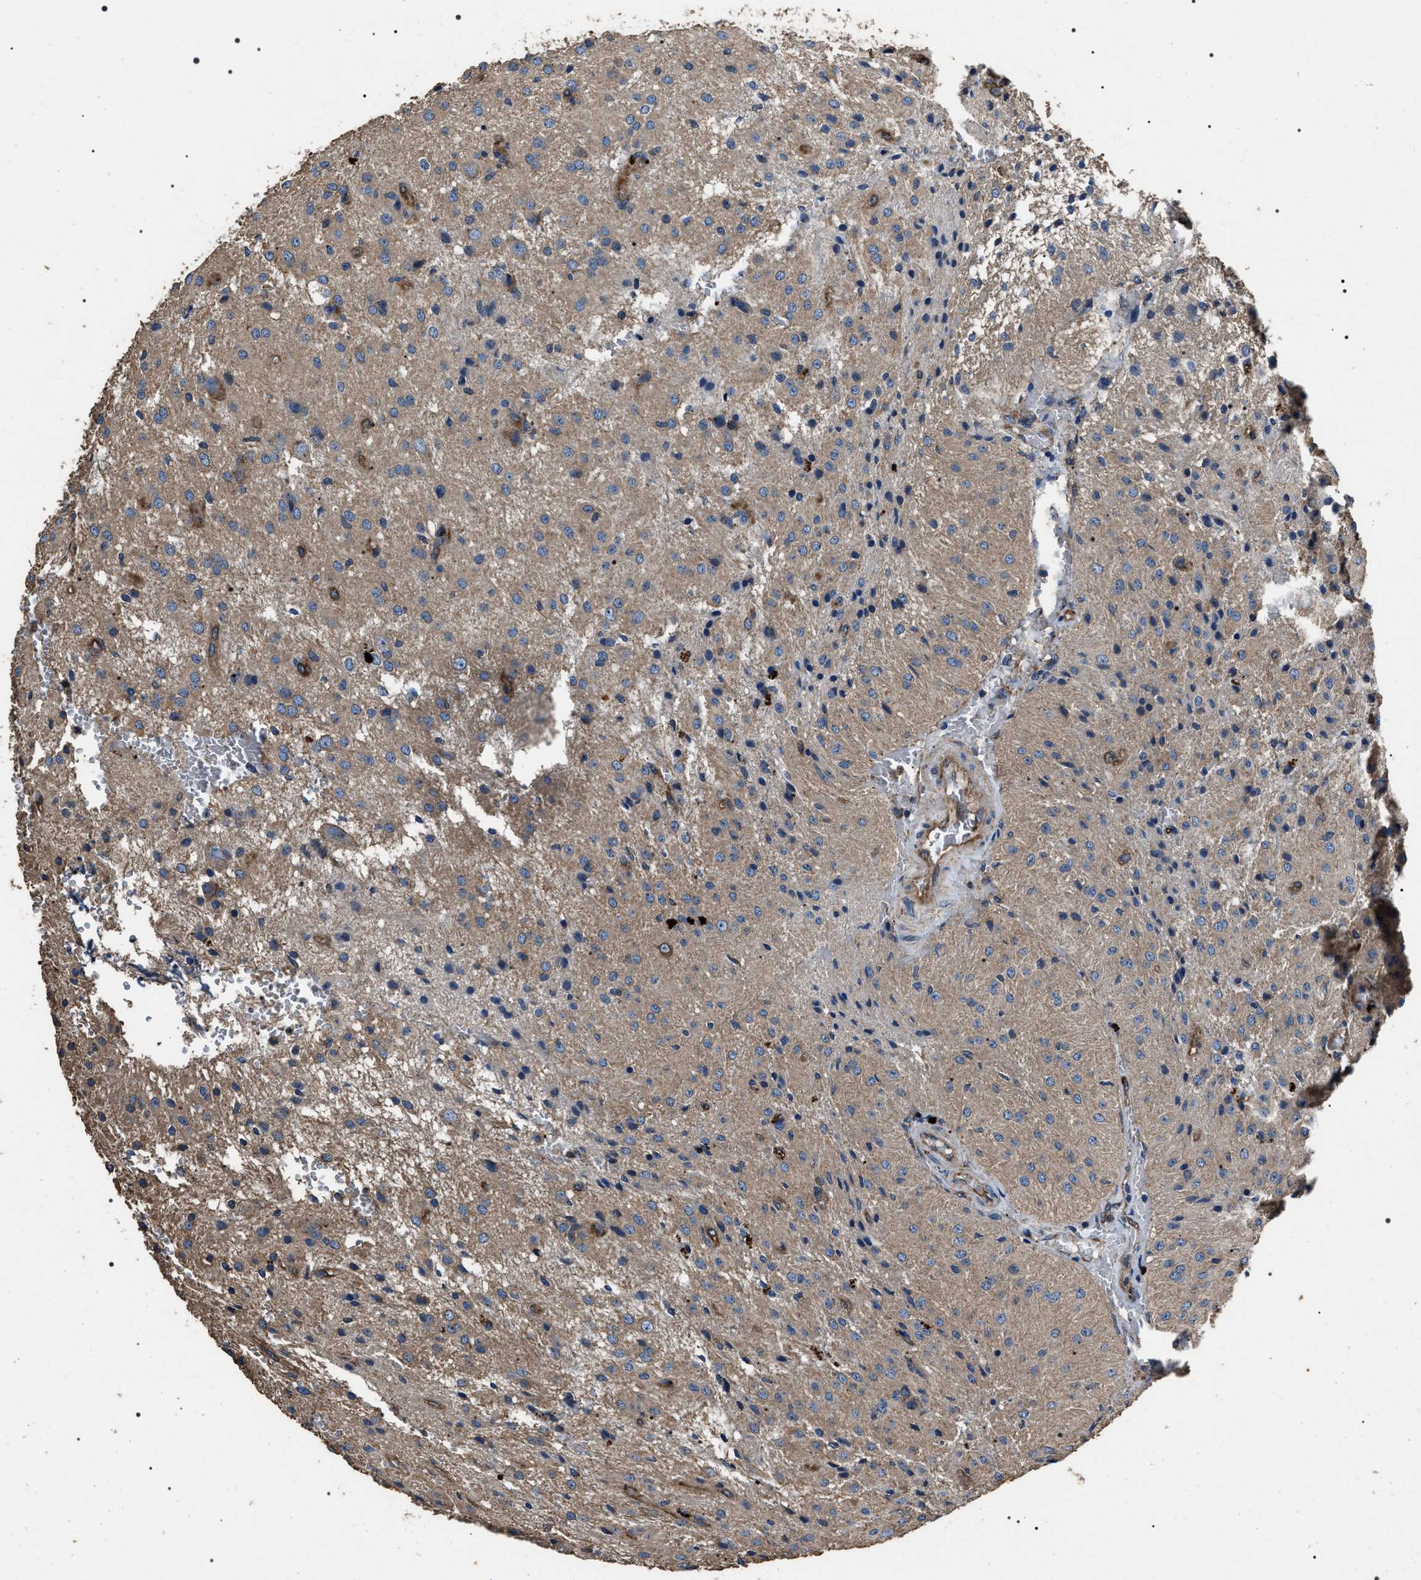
{"staining": {"intensity": "weak", "quantity": "25%-75%", "location": "cytoplasmic/membranous"}, "tissue": "glioma", "cell_type": "Tumor cells", "image_type": "cancer", "snomed": [{"axis": "morphology", "description": "Glioma, malignant, High grade"}, {"axis": "topography", "description": "Brain"}], "caption": "Protein analysis of malignant high-grade glioma tissue reveals weak cytoplasmic/membranous positivity in approximately 25%-75% of tumor cells. (Brightfield microscopy of DAB IHC at high magnification).", "gene": "HSCB", "patient": {"sex": "female", "age": 59}}